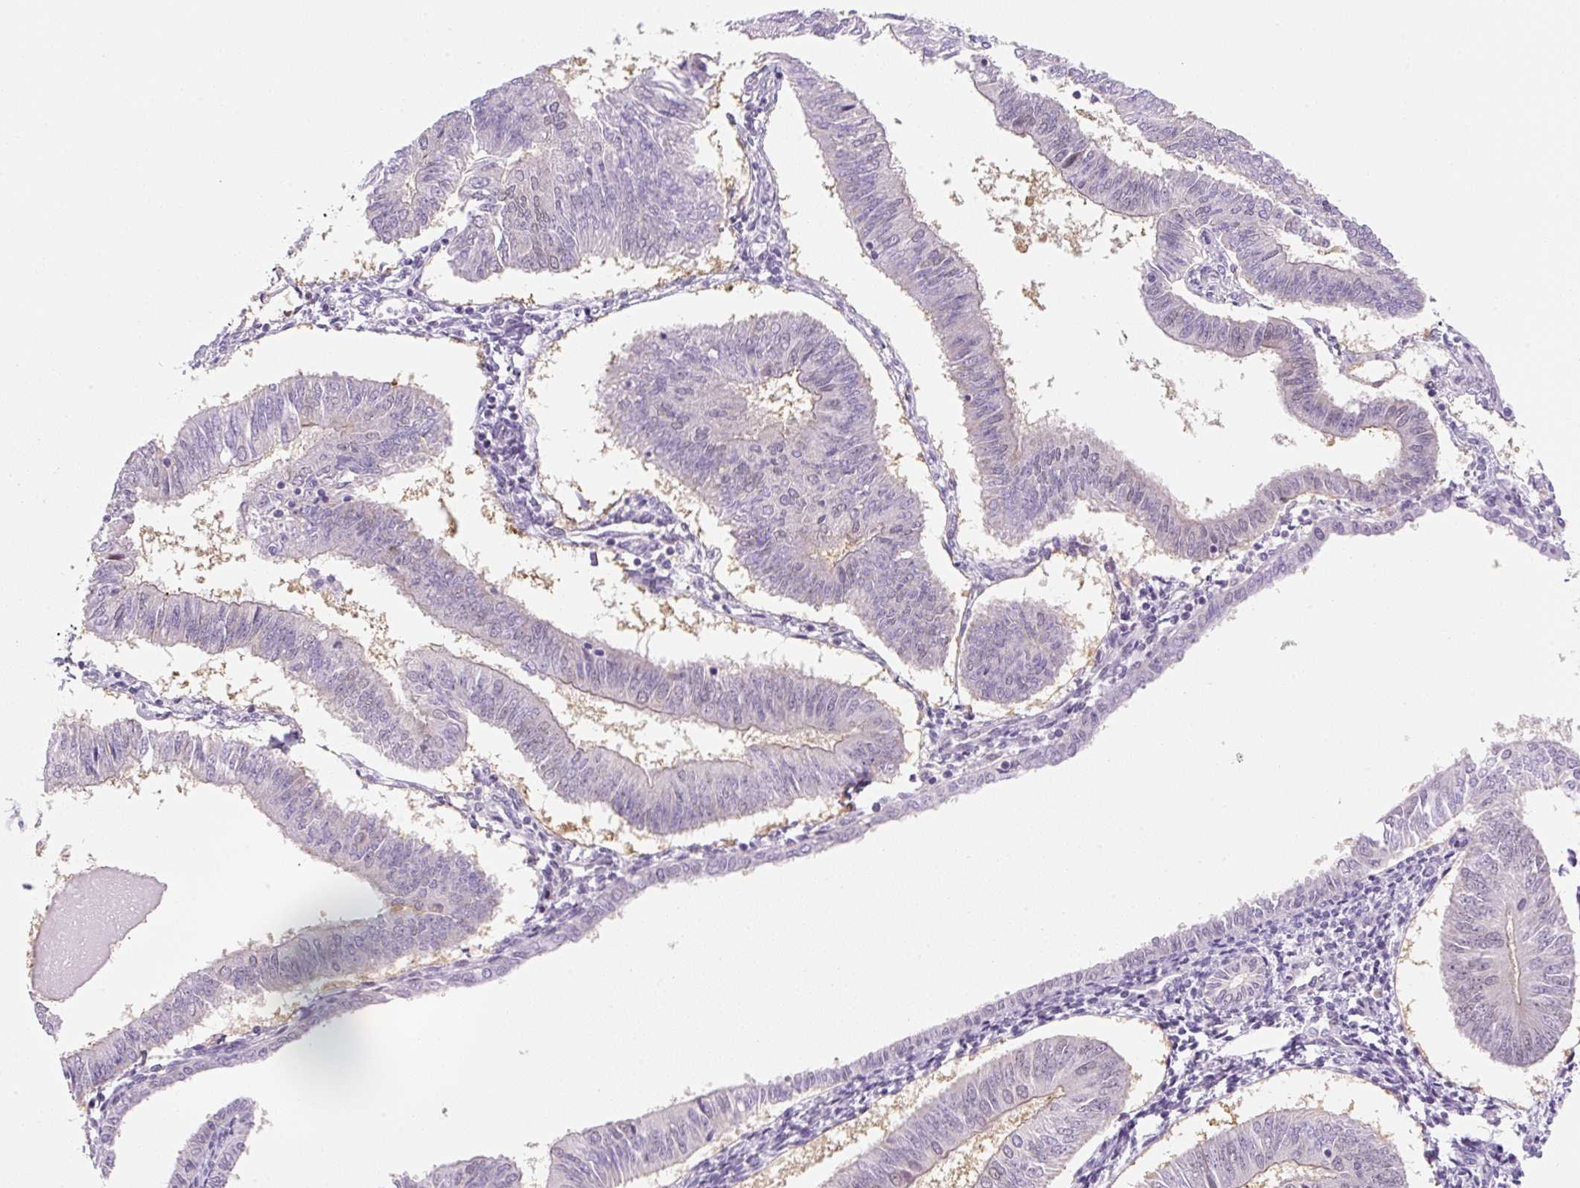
{"staining": {"intensity": "negative", "quantity": "none", "location": "none"}, "tissue": "endometrial cancer", "cell_type": "Tumor cells", "image_type": "cancer", "snomed": [{"axis": "morphology", "description": "Adenocarcinoma, NOS"}, {"axis": "topography", "description": "Endometrium"}], "caption": "A photomicrograph of endometrial cancer (adenocarcinoma) stained for a protein demonstrates no brown staining in tumor cells.", "gene": "SYNE3", "patient": {"sex": "female", "age": 58}}